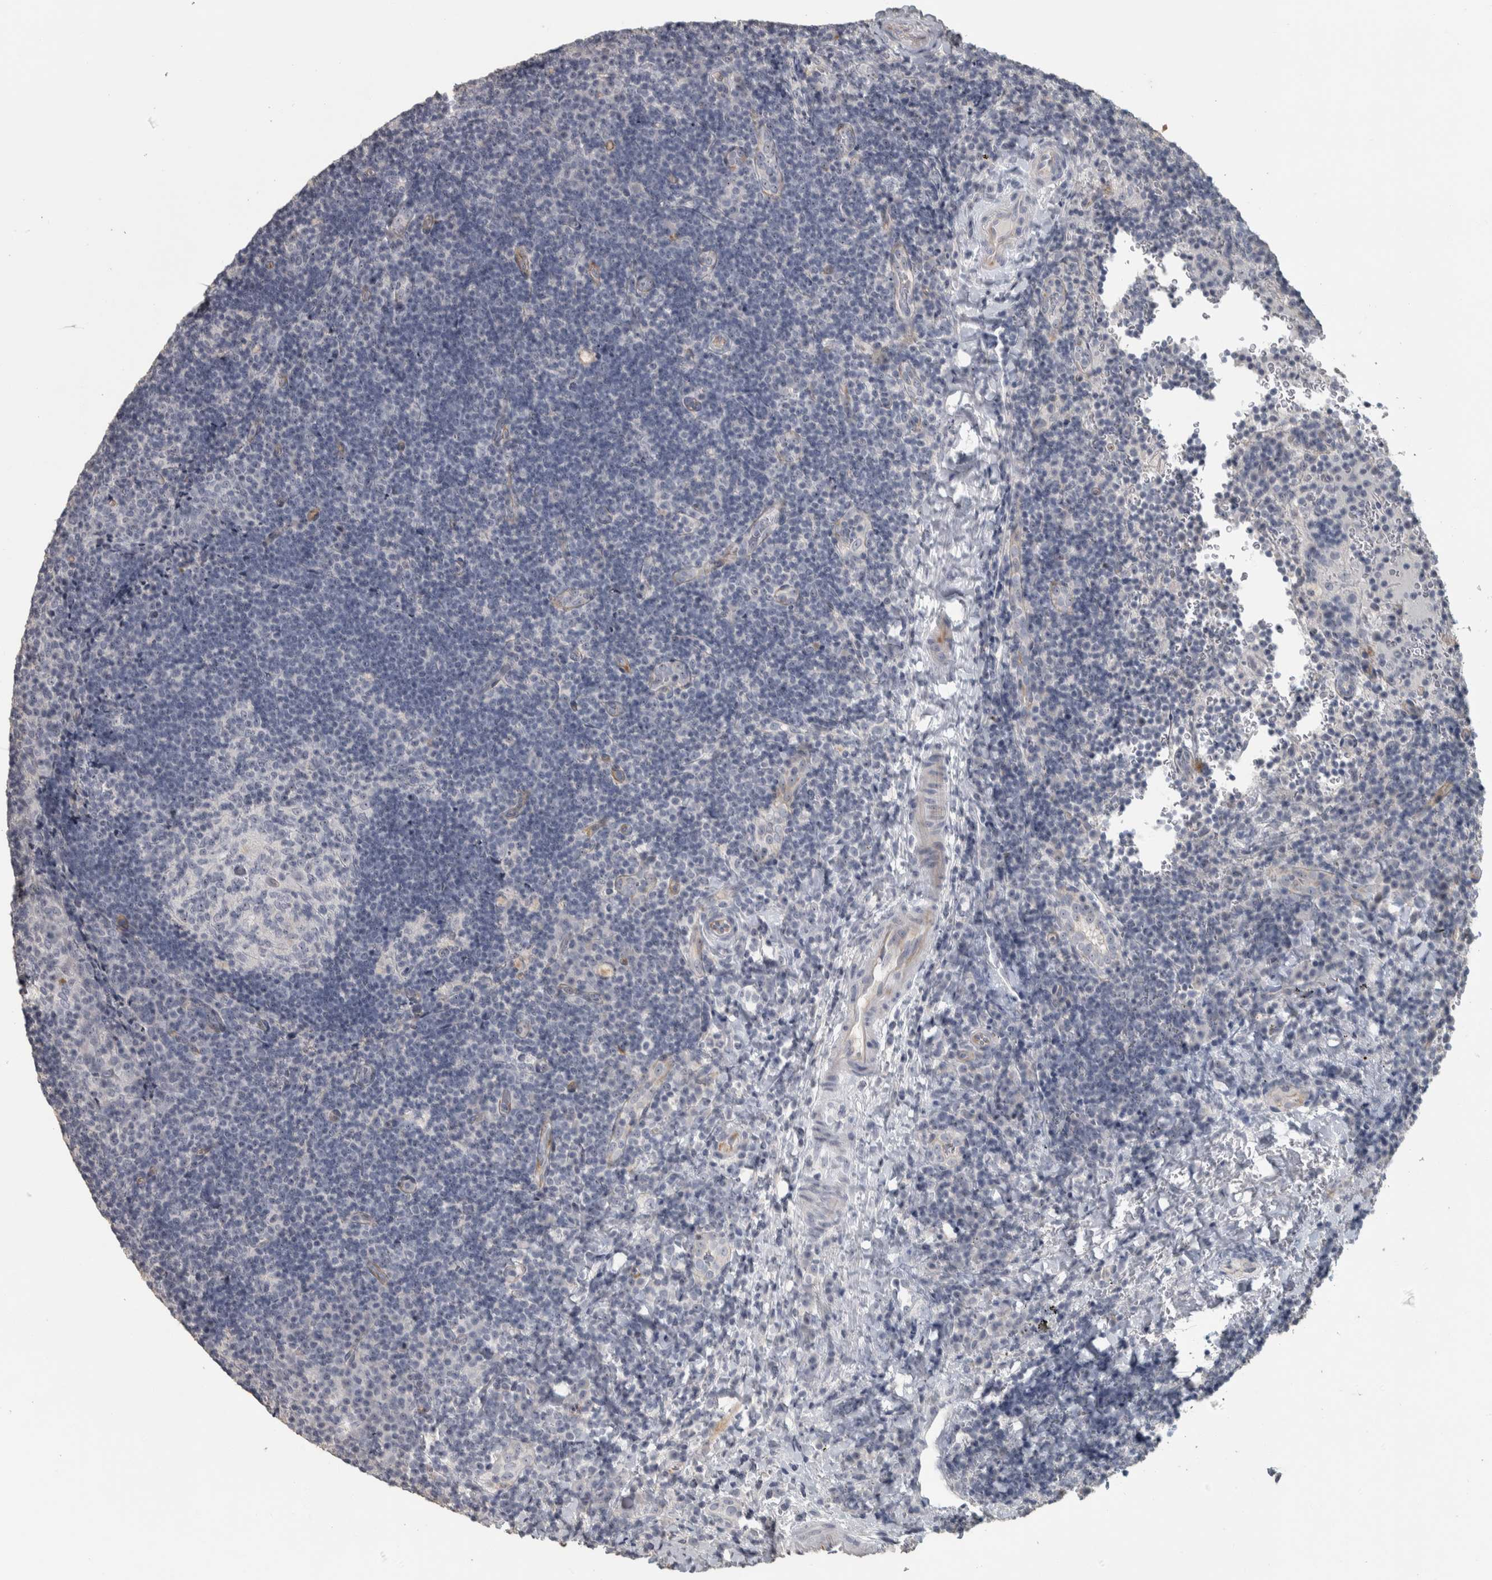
{"staining": {"intensity": "negative", "quantity": "none", "location": "none"}, "tissue": "lymphoma", "cell_type": "Tumor cells", "image_type": "cancer", "snomed": [{"axis": "morphology", "description": "Malignant lymphoma, non-Hodgkin's type, High grade"}, {"axis": "topography", "description": "Tonsil"}], "caption": "Lymphoma stained for a protein using immunohistochemistry shows no expression tumor cells.", "gene": "DCAF10", "patient": {"sex": "female", "age": 36}}